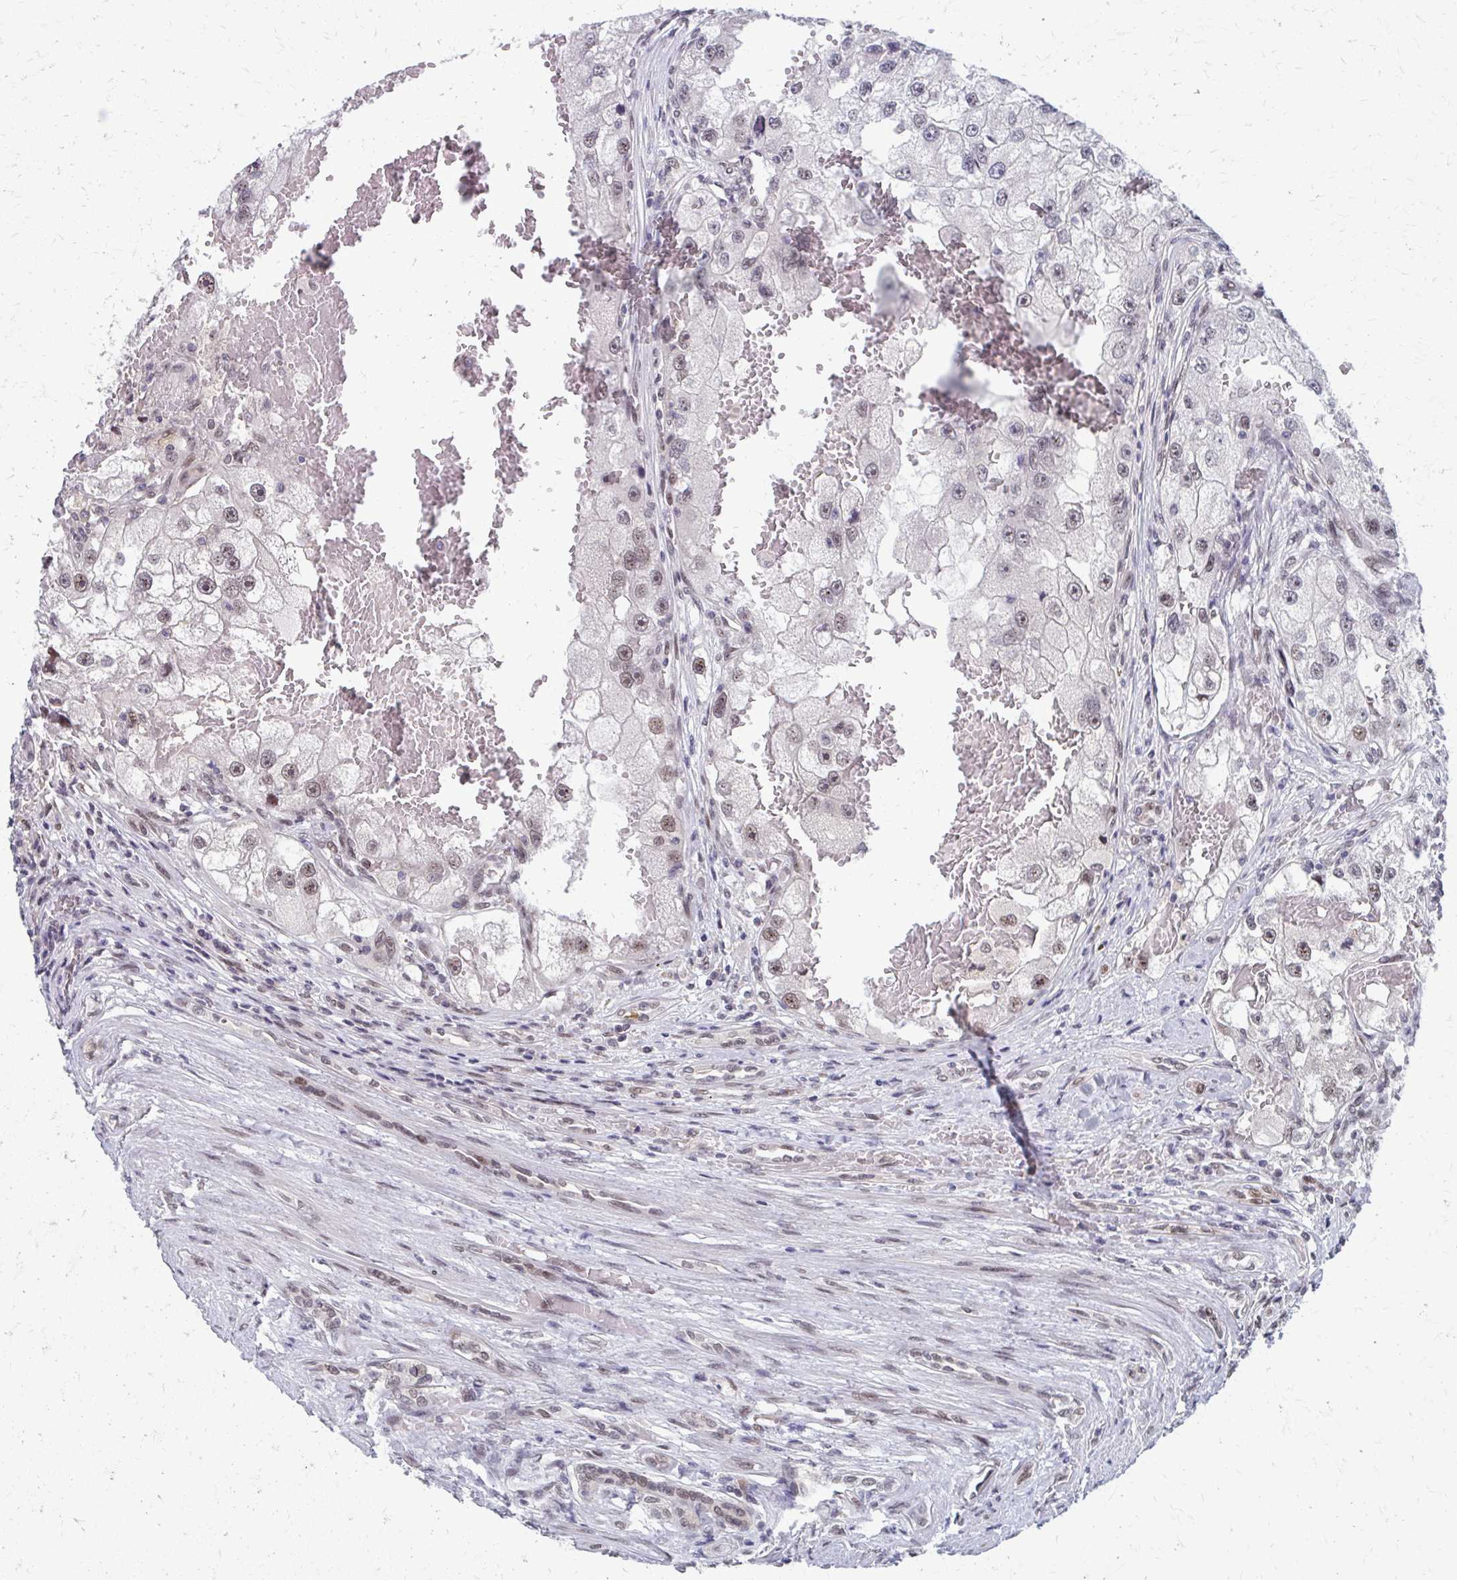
{"staining": {"intensity": "weak", "quantity": "25%-75%", "location": "nuclear"}, "tissue": "renal cancer", "cell_type": "Tumor cells", "image_type": "cancer", "snomed": [{"axis": "morphology", "description": "Adenocarcinoma, NOS"}, {"axis": "topography", "description": "Kidney"}], "caption": "Protein expression analysis of renal cancer (adenocarcinoma) exhibits weak nuclear staining in approximately 25%-75% of tumor cells. The staining was performed using DAB (3,3'-diaminobenzidine), with brown indicating positive protein expression. Nuclei are stained blue with hematoxylin.", "gene": "SETBP1", "patient": {"sex": "male", "age": 63}}